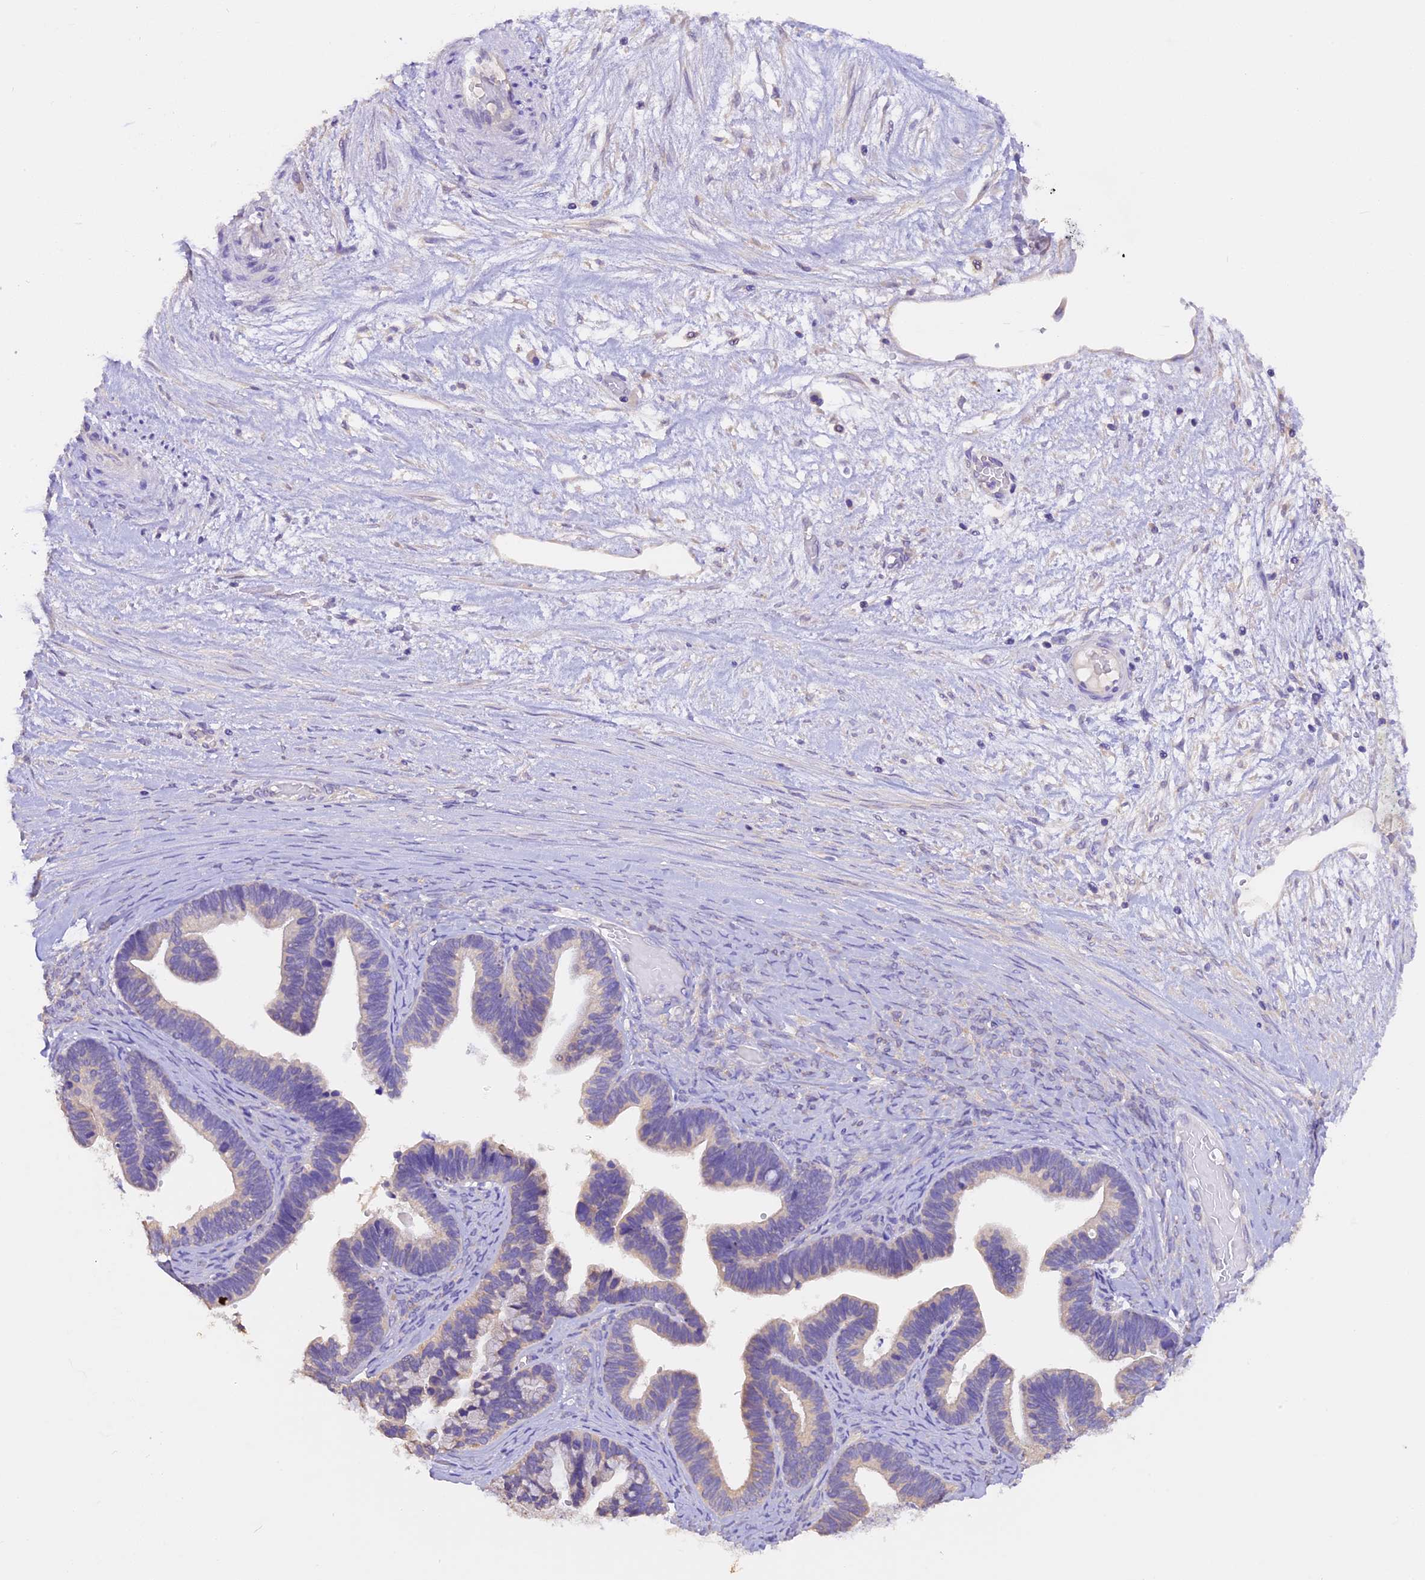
{"staining": {"intensity": "negative", "quantity": "none", "location": "none"}, "tissue": "ovarian cancer", "cell_type": "Tumor cells", "image_type": "cancer", "snomed": [{"axis": "morphology", "description": "Cystadenocarcinoma, serous, NOS"}, {"axis": "topography", "description": "Ovary"}], "caption": "High power microscopy photomicrograph of an IHC photomicrograph of ovarian serous cystadenocarcinoma, revealing no significant expression in tumor cells.", "gene": "AP3B2", "patient": {"sex": "female", "age": 56}}